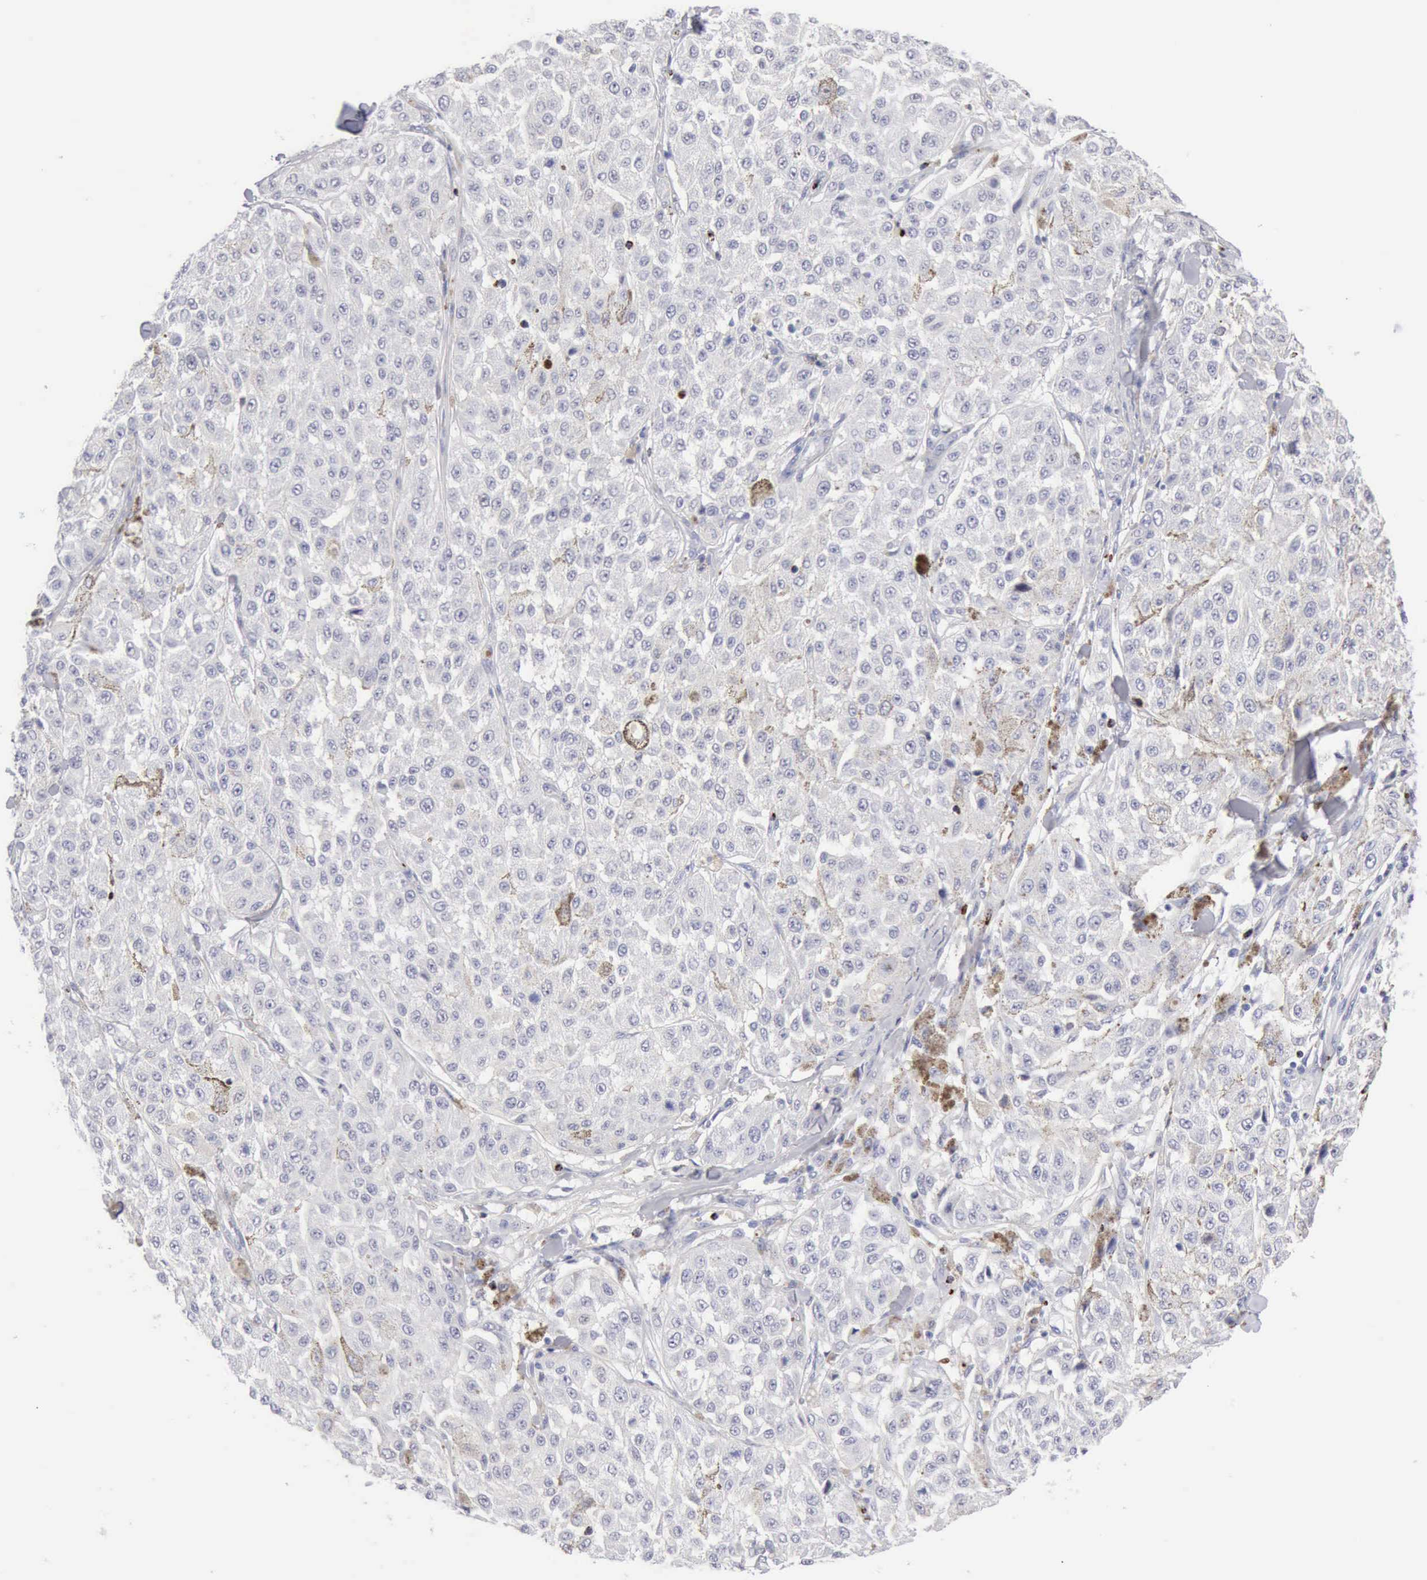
{"staining": {"intensity": "negative", "quantity": "none", "location": "none"}, "tissue": "melanoma", "cell_type": "Tumor cells", "image_type": "cancer", "snomed": [{"axis": "morphology", "description": "Malignant melanoma, NOS"}, {"axis": "topography", "description": "Skin"}], "caption": "The photomicrograph exhibits no staining of tumor cells in melanoma.", "gene": "GZMB", "patient": {"sex": "female", "age": 64}}